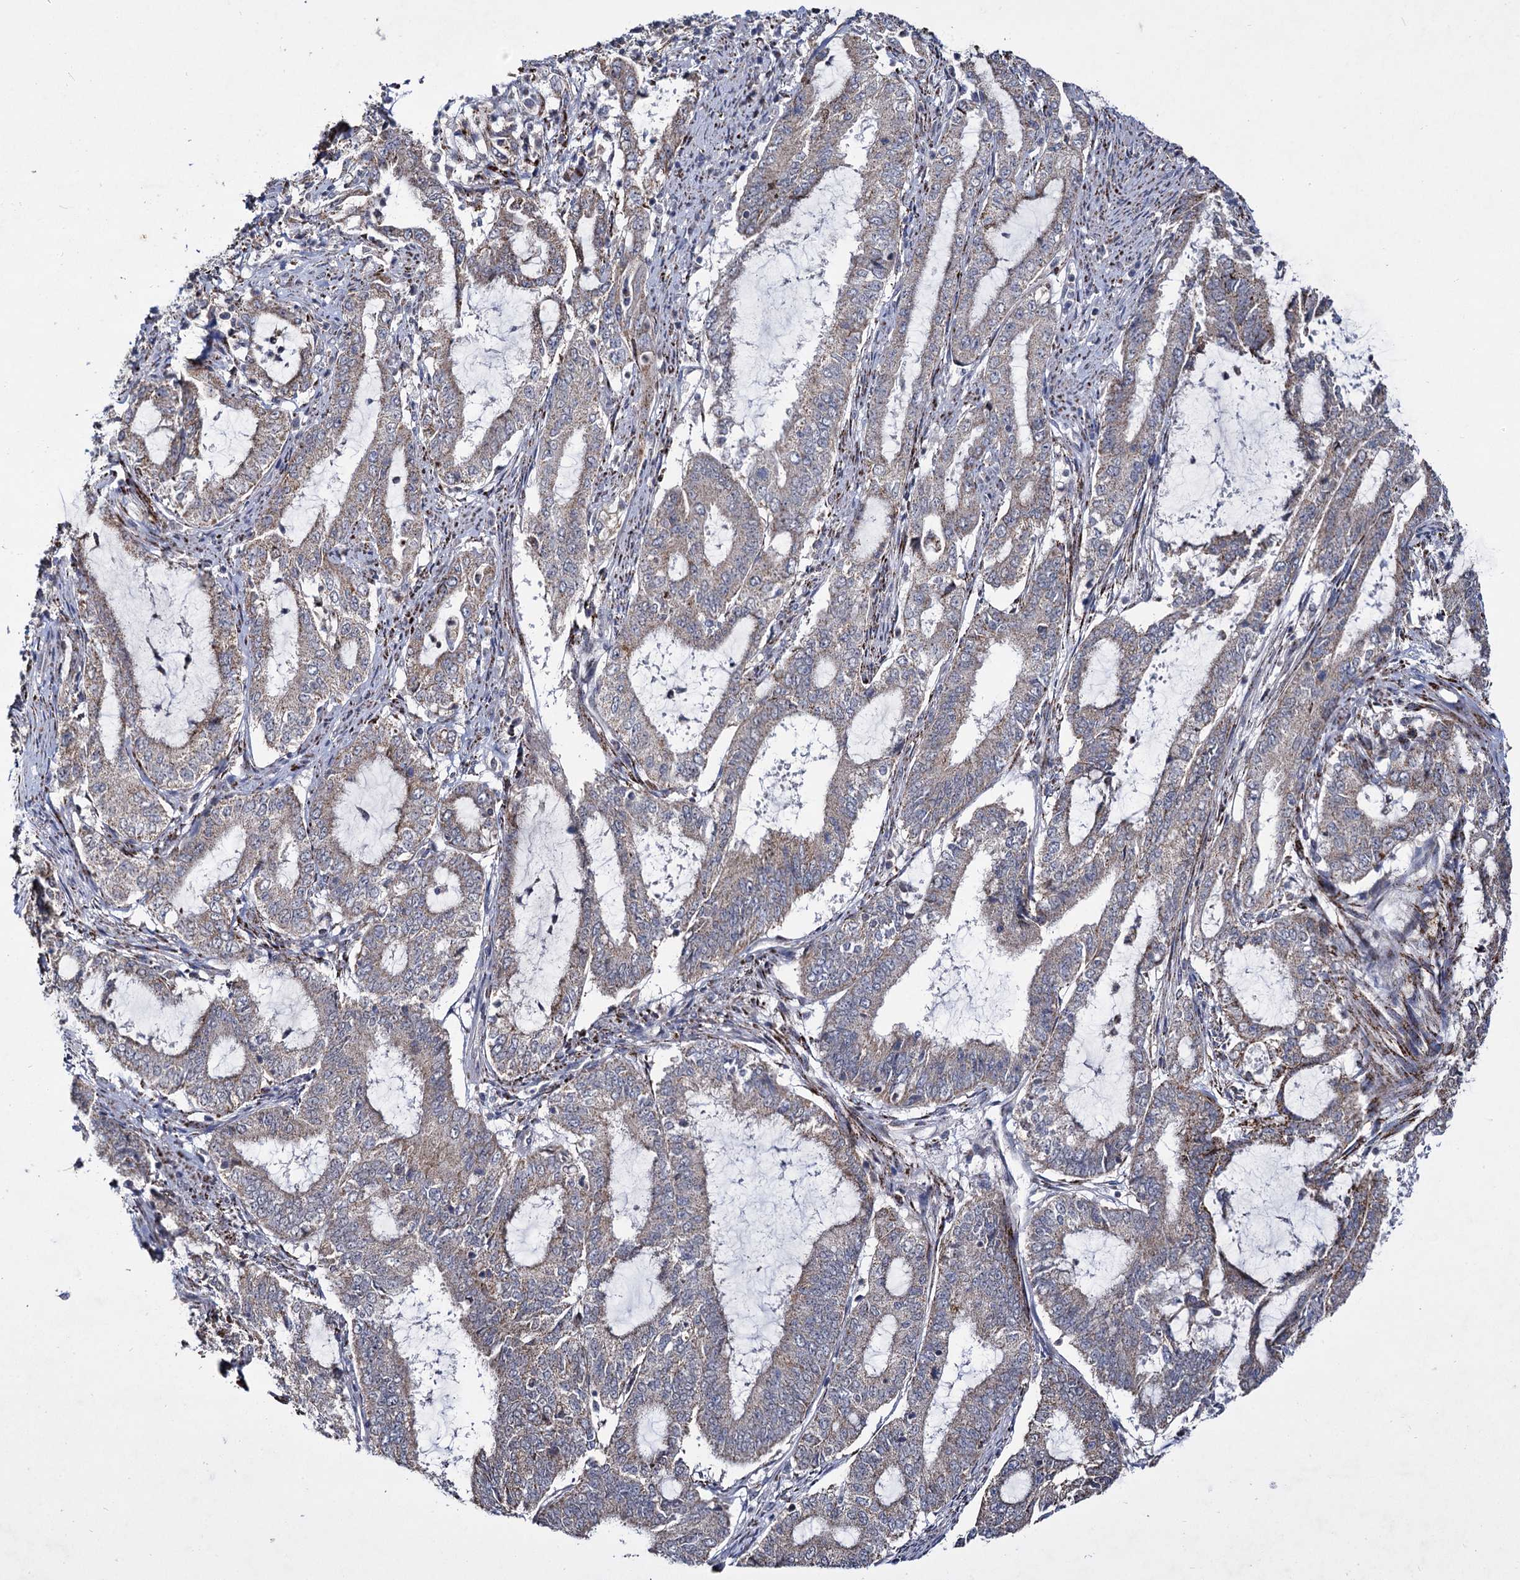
{"staining": {"intensity": "weak", "quantity": "<25%", "location": "cytoplasmic/membranous"}, "tissue": "endometrial cancer", "cell_type": "Tumor cells", "image_type": "cancer", "snomed": [{"axis": "morphology", "description": "Adenocarcinoma, NOS"}, {"axis": "topography", "description": "Endometrium"}], "caption": "Tumor cells show no significant protein staining in endometrial adenocarcinoma.", "gene": "RPUSD4", "patient": {"sex": "female", "age": 51}}